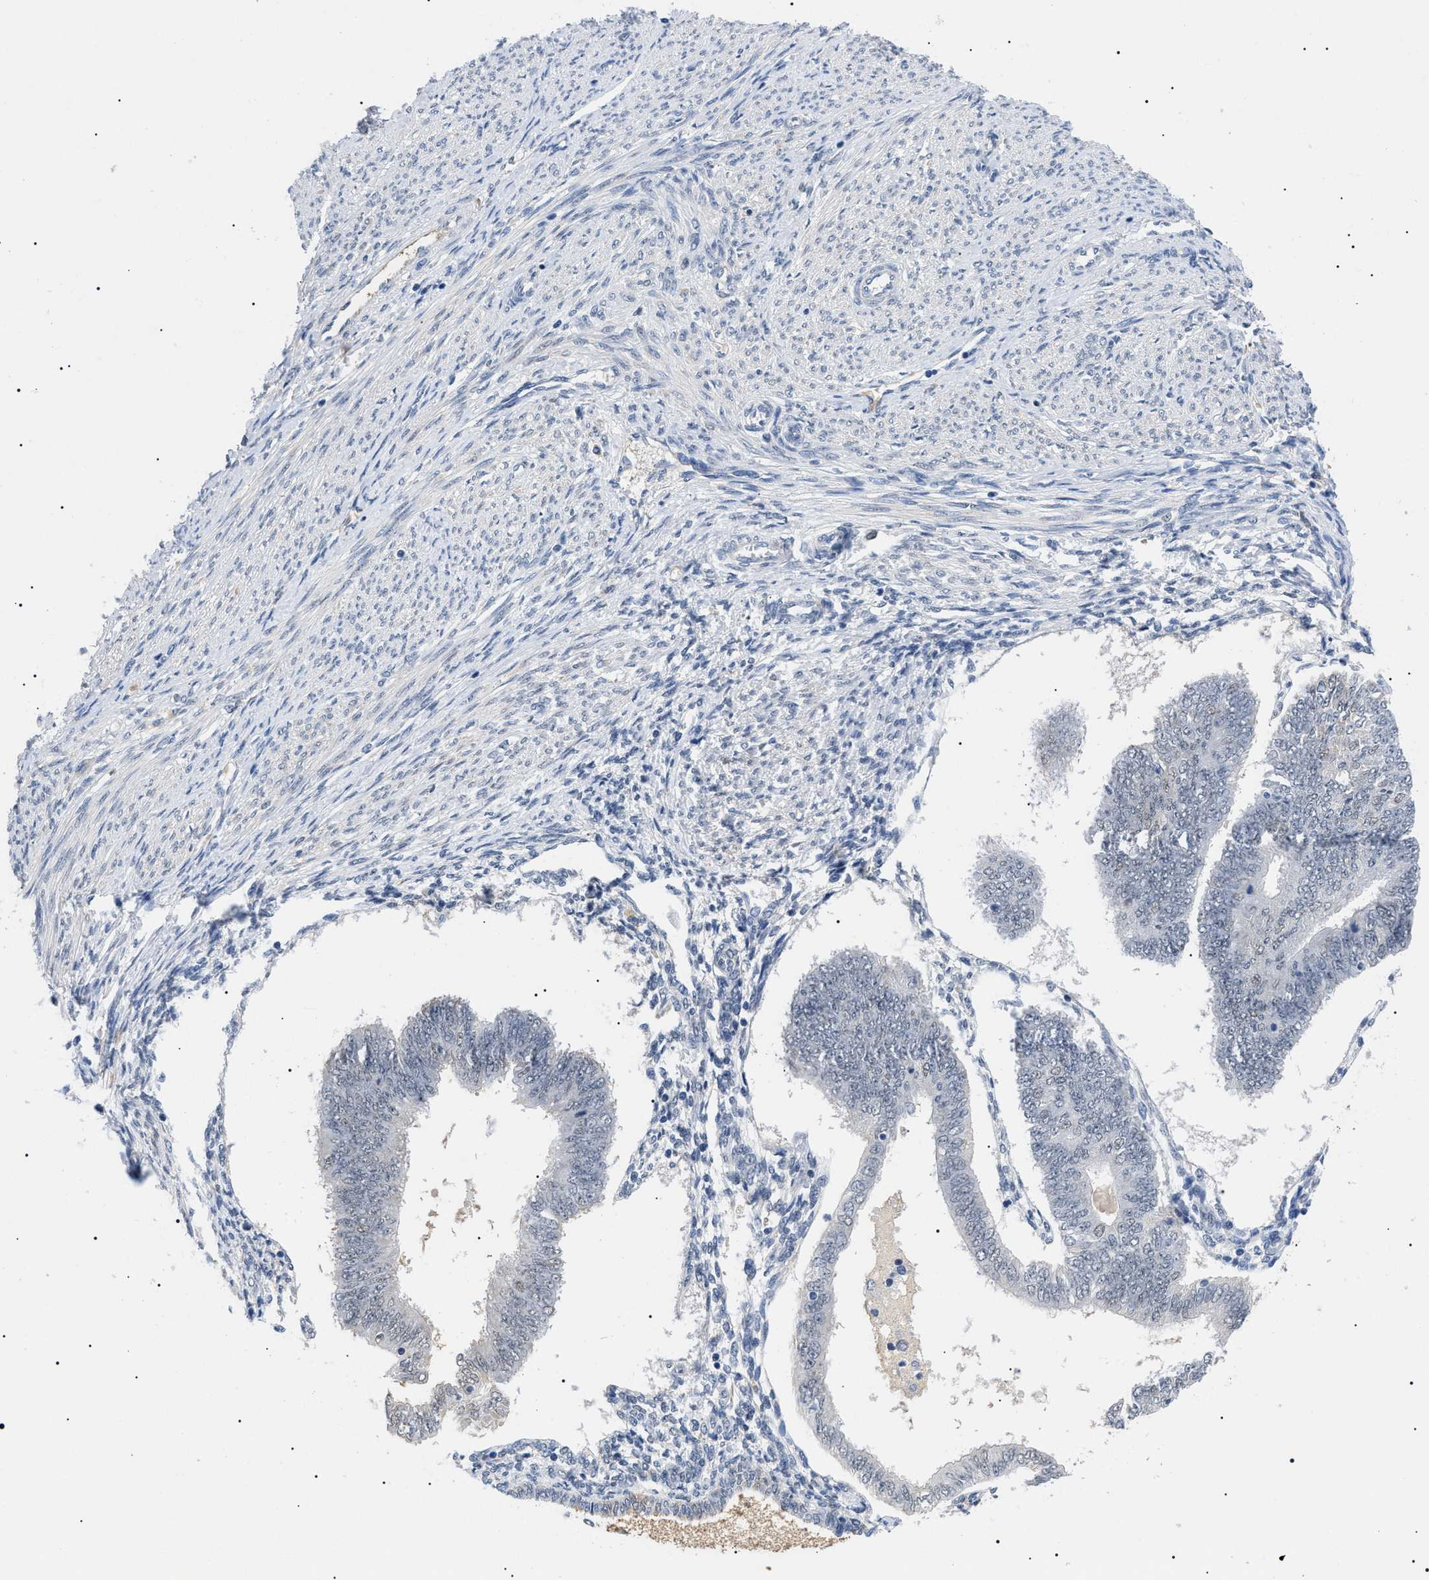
{"staining": {"intensity": "negative", "quantity": "none", "location": "none"}, "tissue": "endometrial cancer", "cell_type": "Tumor cells", "image_type": "cancer", "snomed": [{"axis": "morphology", "description": "Adenocarcinoma, NOS"}, {"axis": "topography", "description": "Endometrium"}], "caption": "The IHC image has no significant expression in tumor cells of endometrial cancer (adenocarcinoma) tissue. (Immunohistochemistry (ihc), brightfield microscopy, high magnification).", "gene": "PRRT2", "patient": {"sex": "female", "age": 58}}